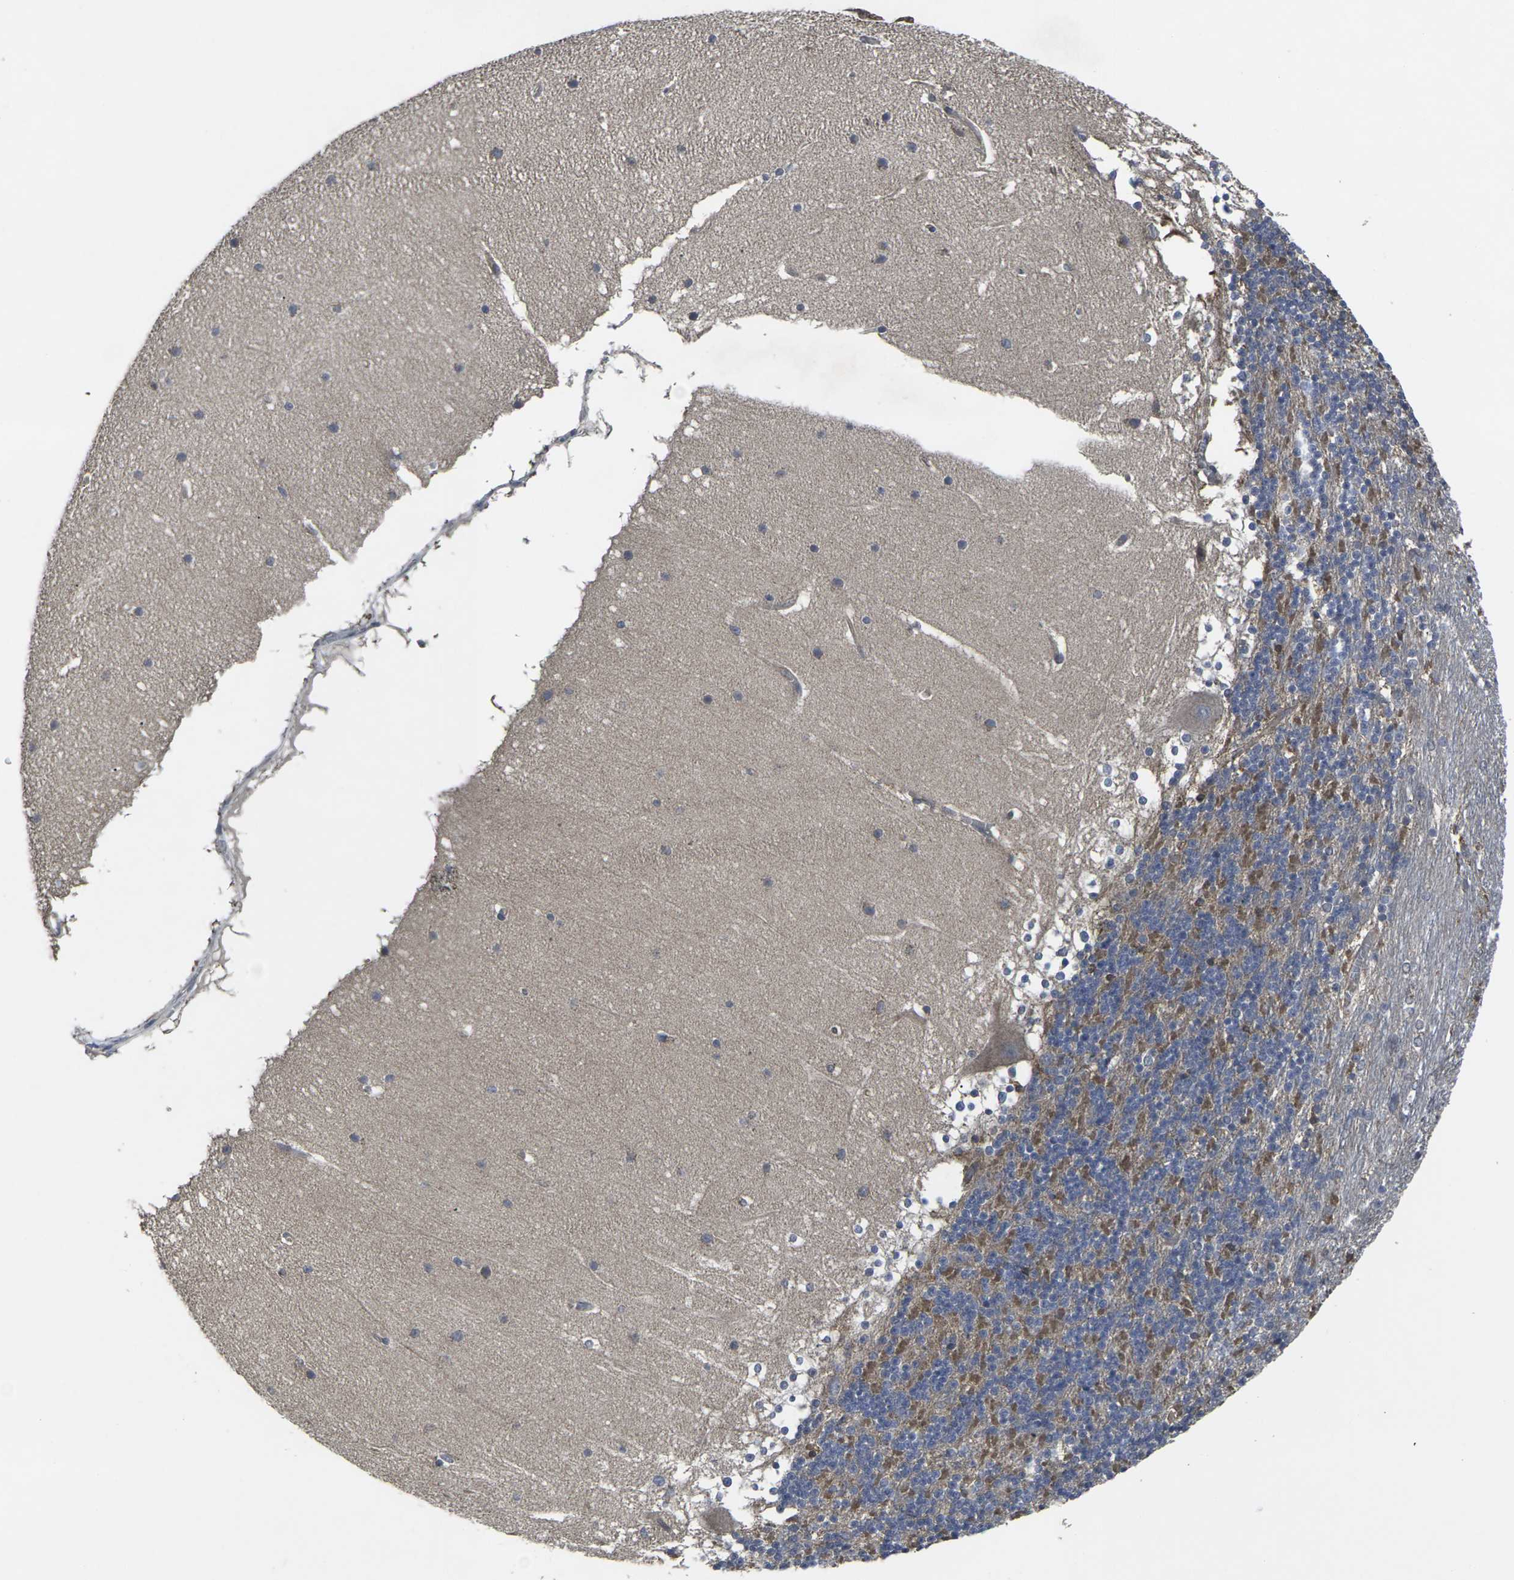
{"staining": {"intensity": "moderate", "quantity": "25%-75%", "location": "cytoplasmic/membranous"}, "tissue": "cerebellum", "cell_type": "Cells in granular layer", "image_type": "normal", "snomed": [{"axis": "morphology", "description": "Normal tissue, NOS"}, {"axis": "topography", "description": "Cerebellum"}], "caption": "Normal cerebellum reveals moderate cytoplasmic/membranous staining in approximately 25%-75% of cells in granular layer, visualized by immunohistochemistry.", "gene": "MAPKAPK2", "patient": {"sex": "female", "age": 19}}